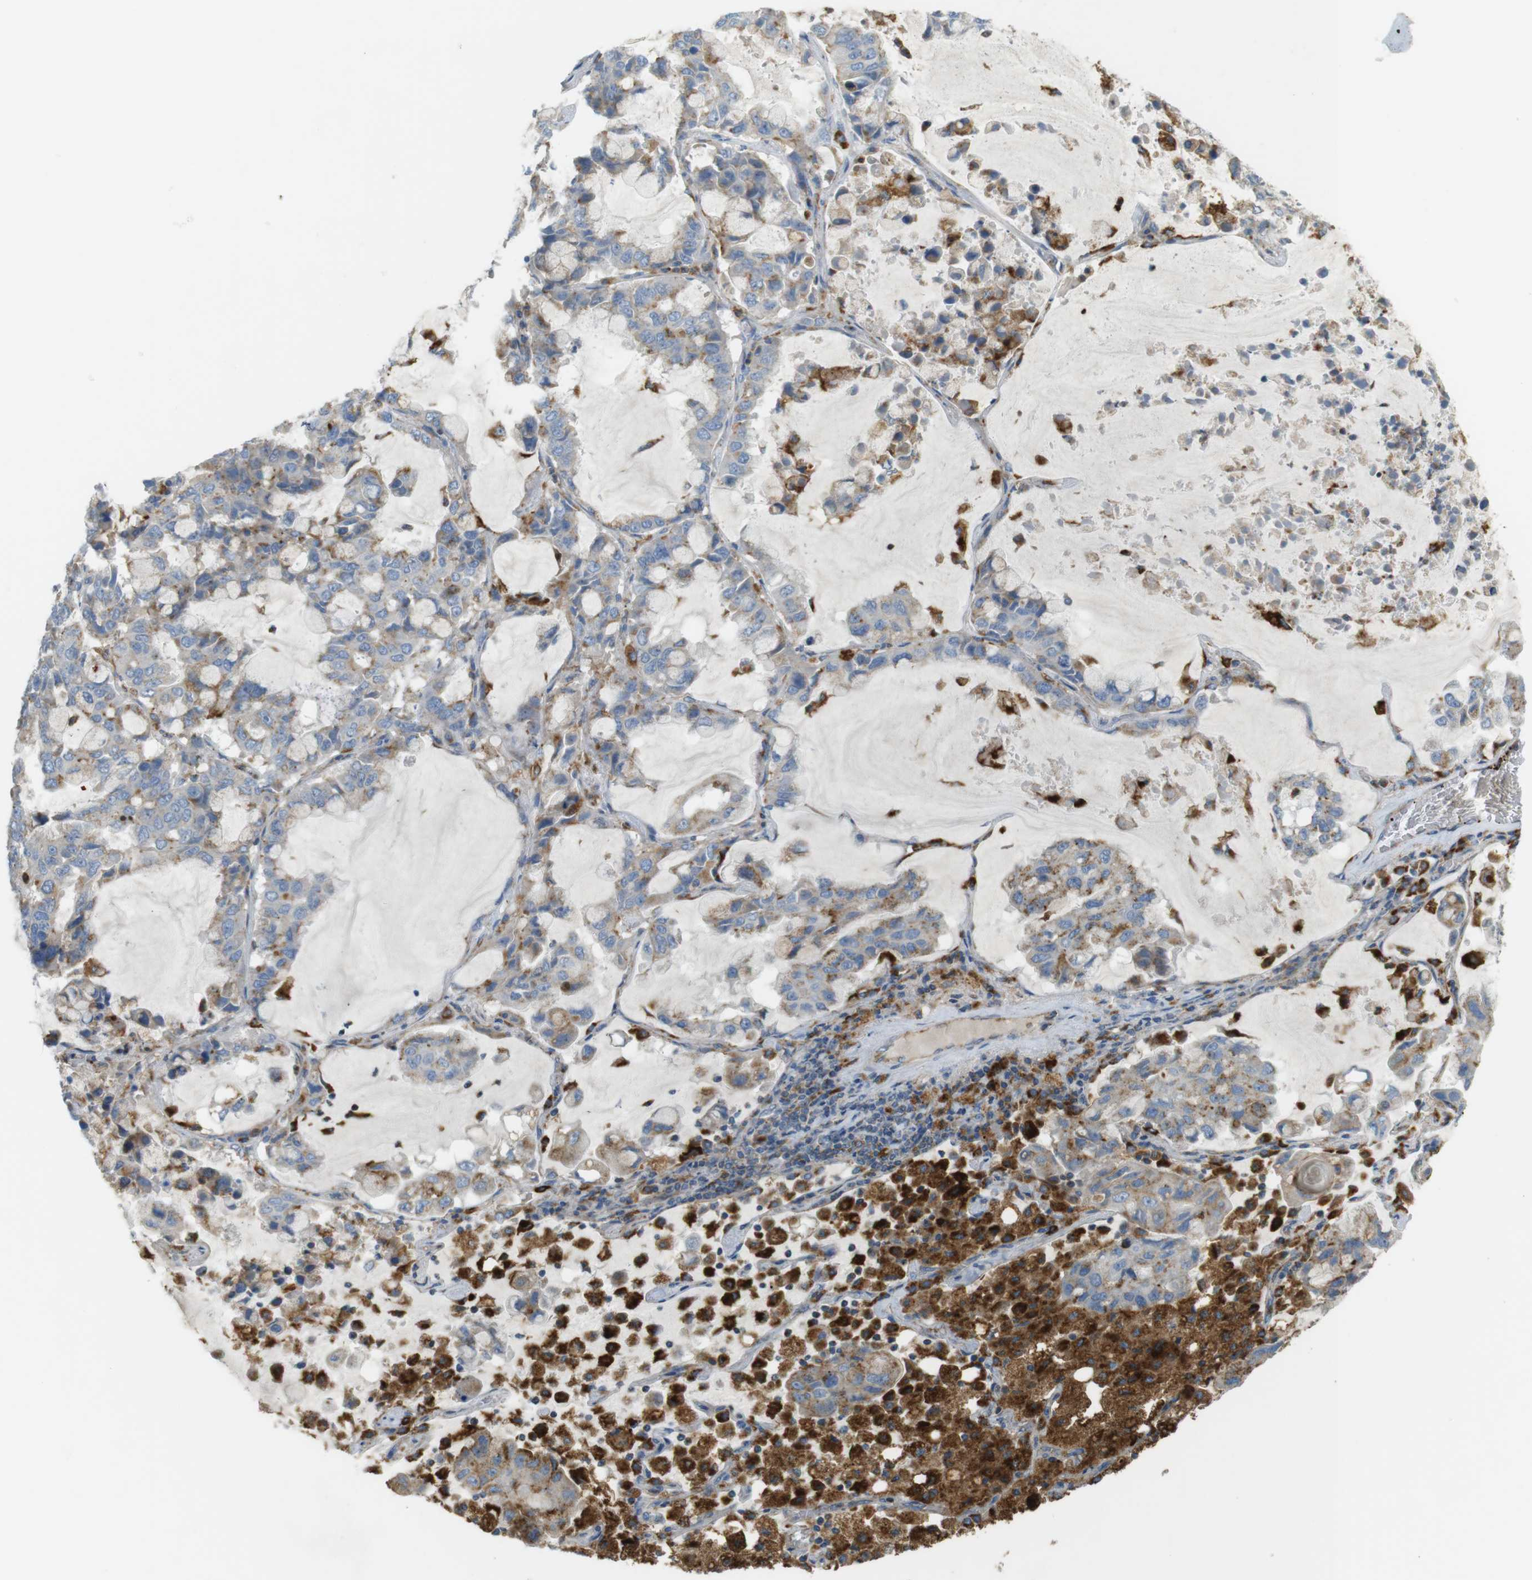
{"staining": {"intensity": "moderate", "quantity": "<25%", "location": "cytoplasmic/membranous"}, "tissue": "lung cancer", "cell_type": "Tumor cells", "image_type": "cancer", "snomed": [{"axis": "morphology", "description": "Adenocarcinoma, NOS"}, {"axis": "topography", "description": "Lung"}], "caption": "A micrograph of adenocarcinoma (lung) stained for a protein shows moderate cytoplasmic/membranous brown staining in tumor cells. (DAB IHC with brightfield microscopy, high magnification).", "gene": "LAMP1", "patient": {"sex": "male", "age": 64}}